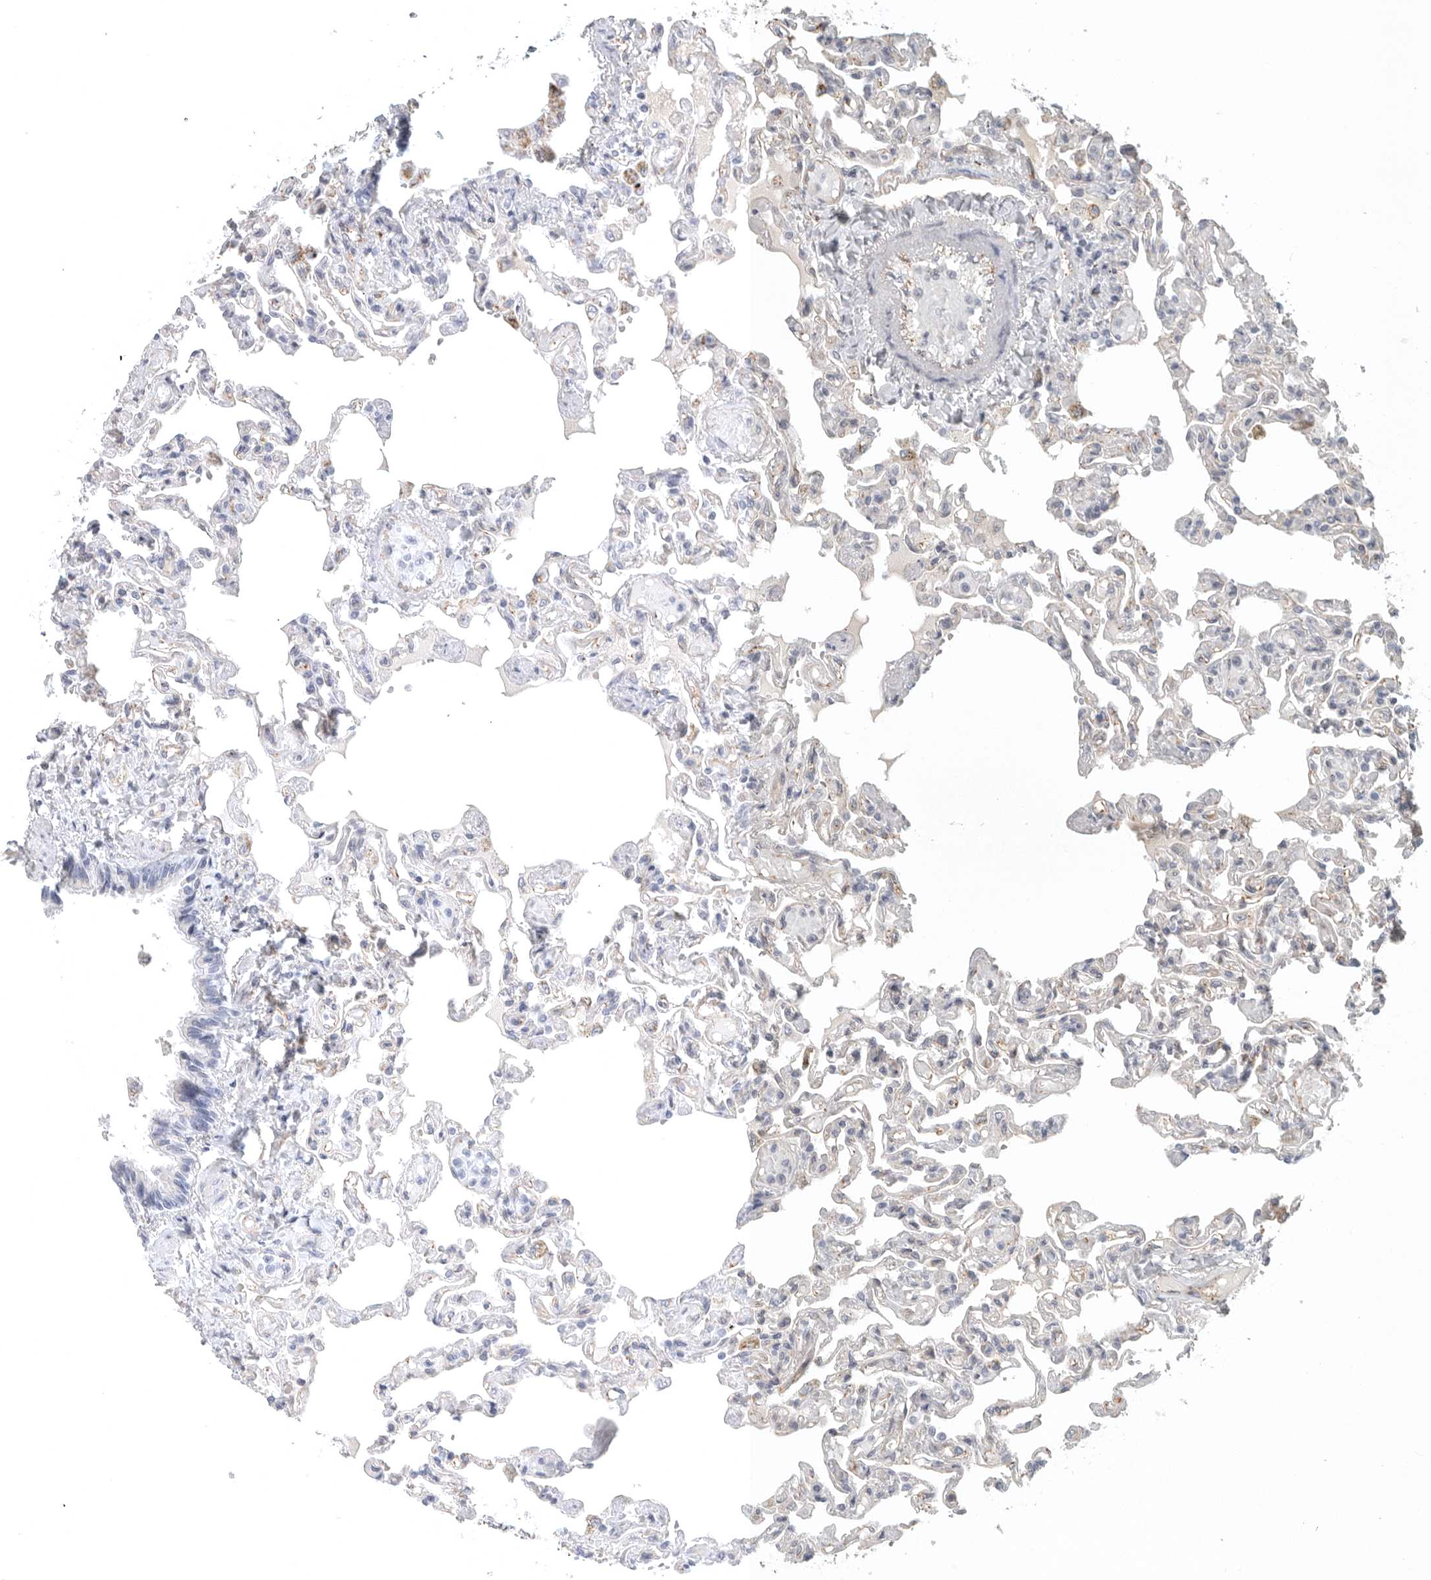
{"staining": {"intensity": "weak", "quantity": "25%-75%", "location": "cytoplasmic/membranous"}, "tissue": "lung", "cell_type": "Alveolar cells", "image_type": "normal", "snomed": [{"axis": "morphology", "description": "Normal tissue, NOS"}, {"axis": "topography", "description": "Lung"}], "caption": "Immunohistochemistry (IHC) of normal human lung reveals low levels of weak cytoplasmic/membranous positivity in approximately 25%-75% of alveolar cells. Ihc stains the protein in brown and the nuclei are stained blue.", "gene": "LONRF1", "patient": {"sex": "male", "age": 21}}